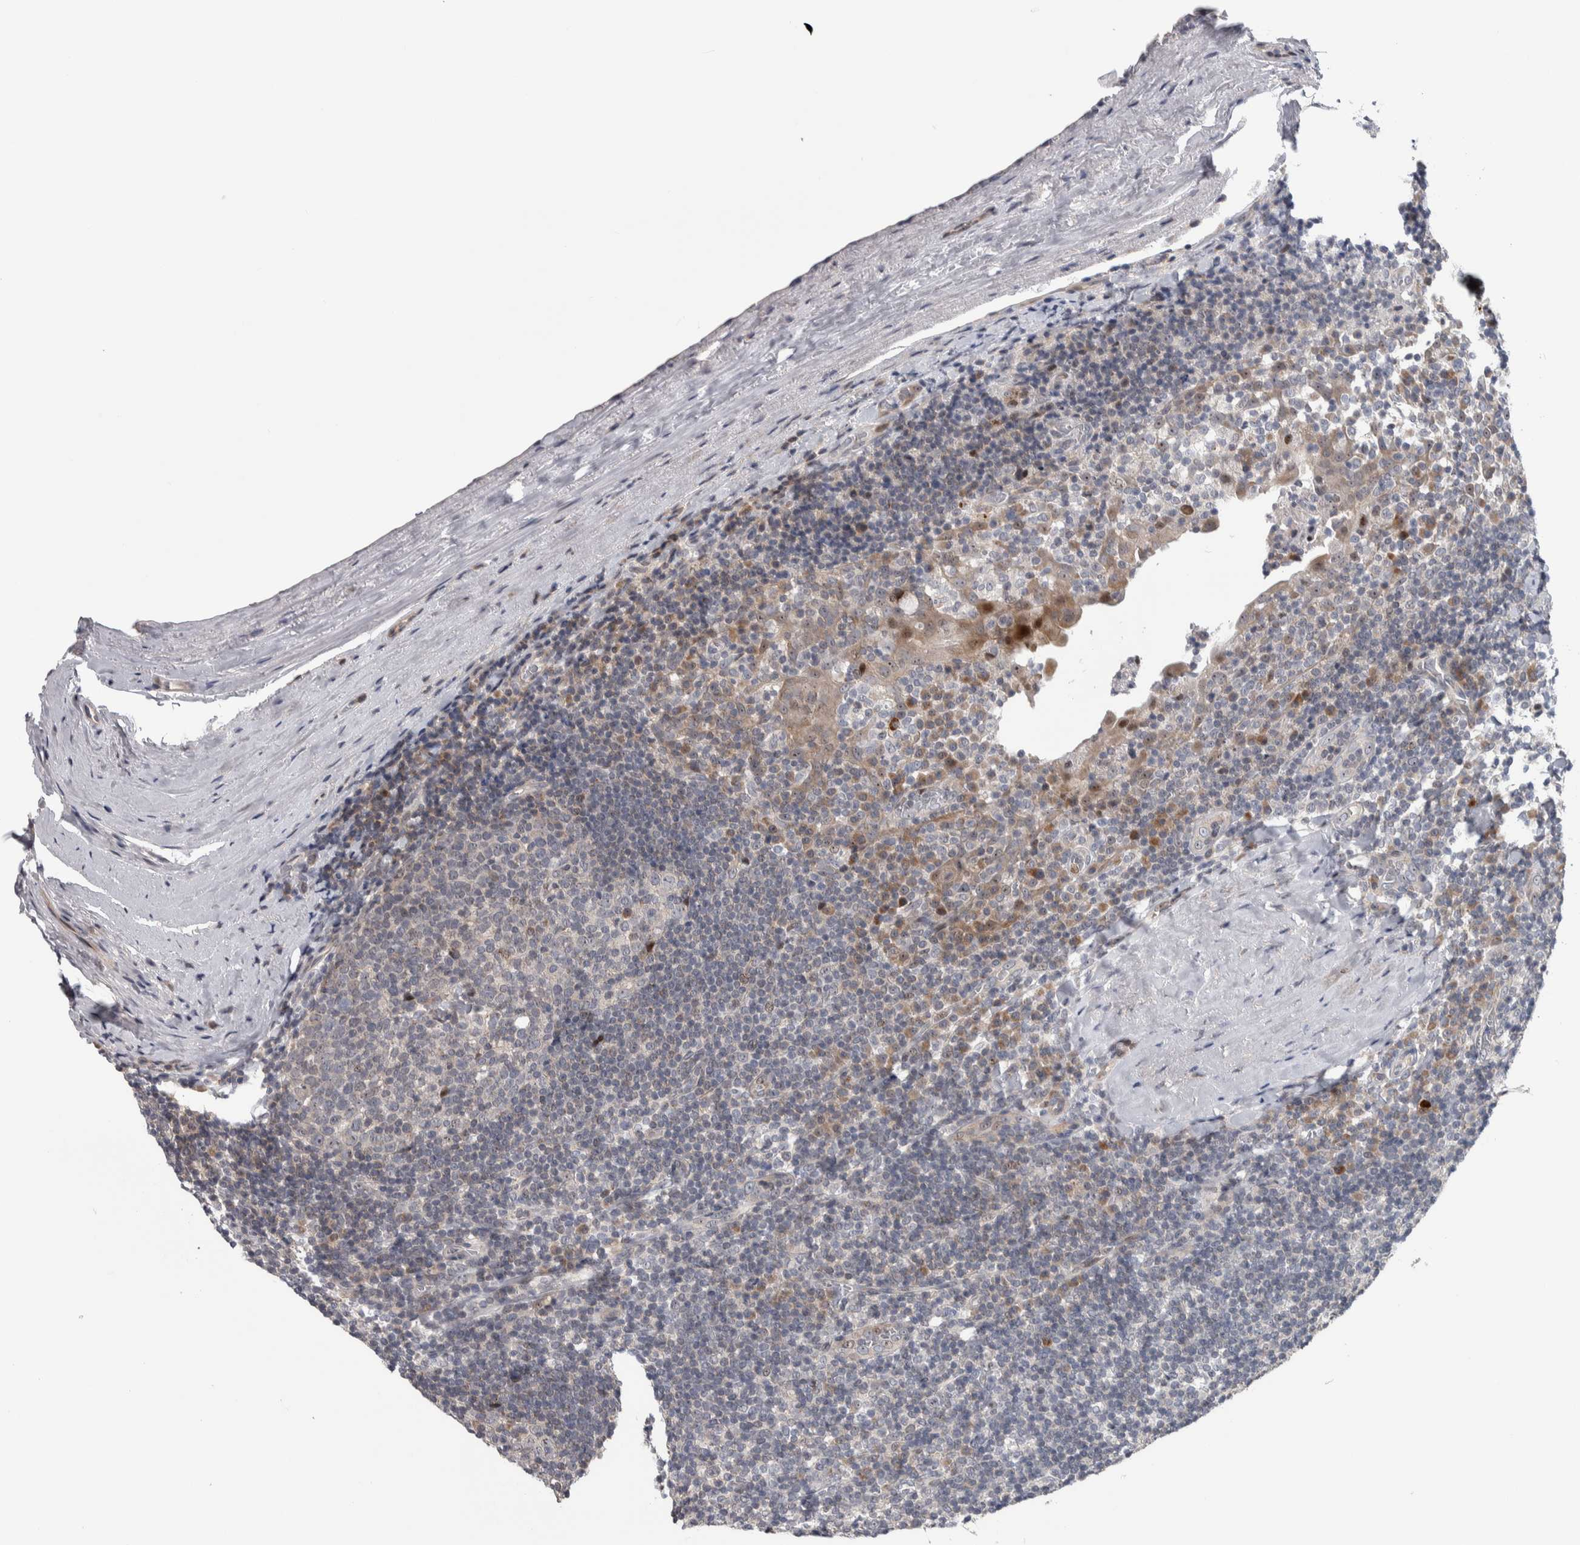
{"staining": {"intensity": "negative", "quantity": "none", "location": "none"}, "tissue": "tonsil", "cell_type": "Germinal center cells", "image_type": "normal", "snomed": [{"axis": "morphology", "description": "Normal tissue, NOS"}, {"axis": "topography", "description": "Tonsil"}], "caption": "DAB immunohistochemical staining of normal human tonsil exhibits no significant positivity in germinal center cells.", "gene": "PRRG4", "patient": {"sex": "male", "age": 37}}